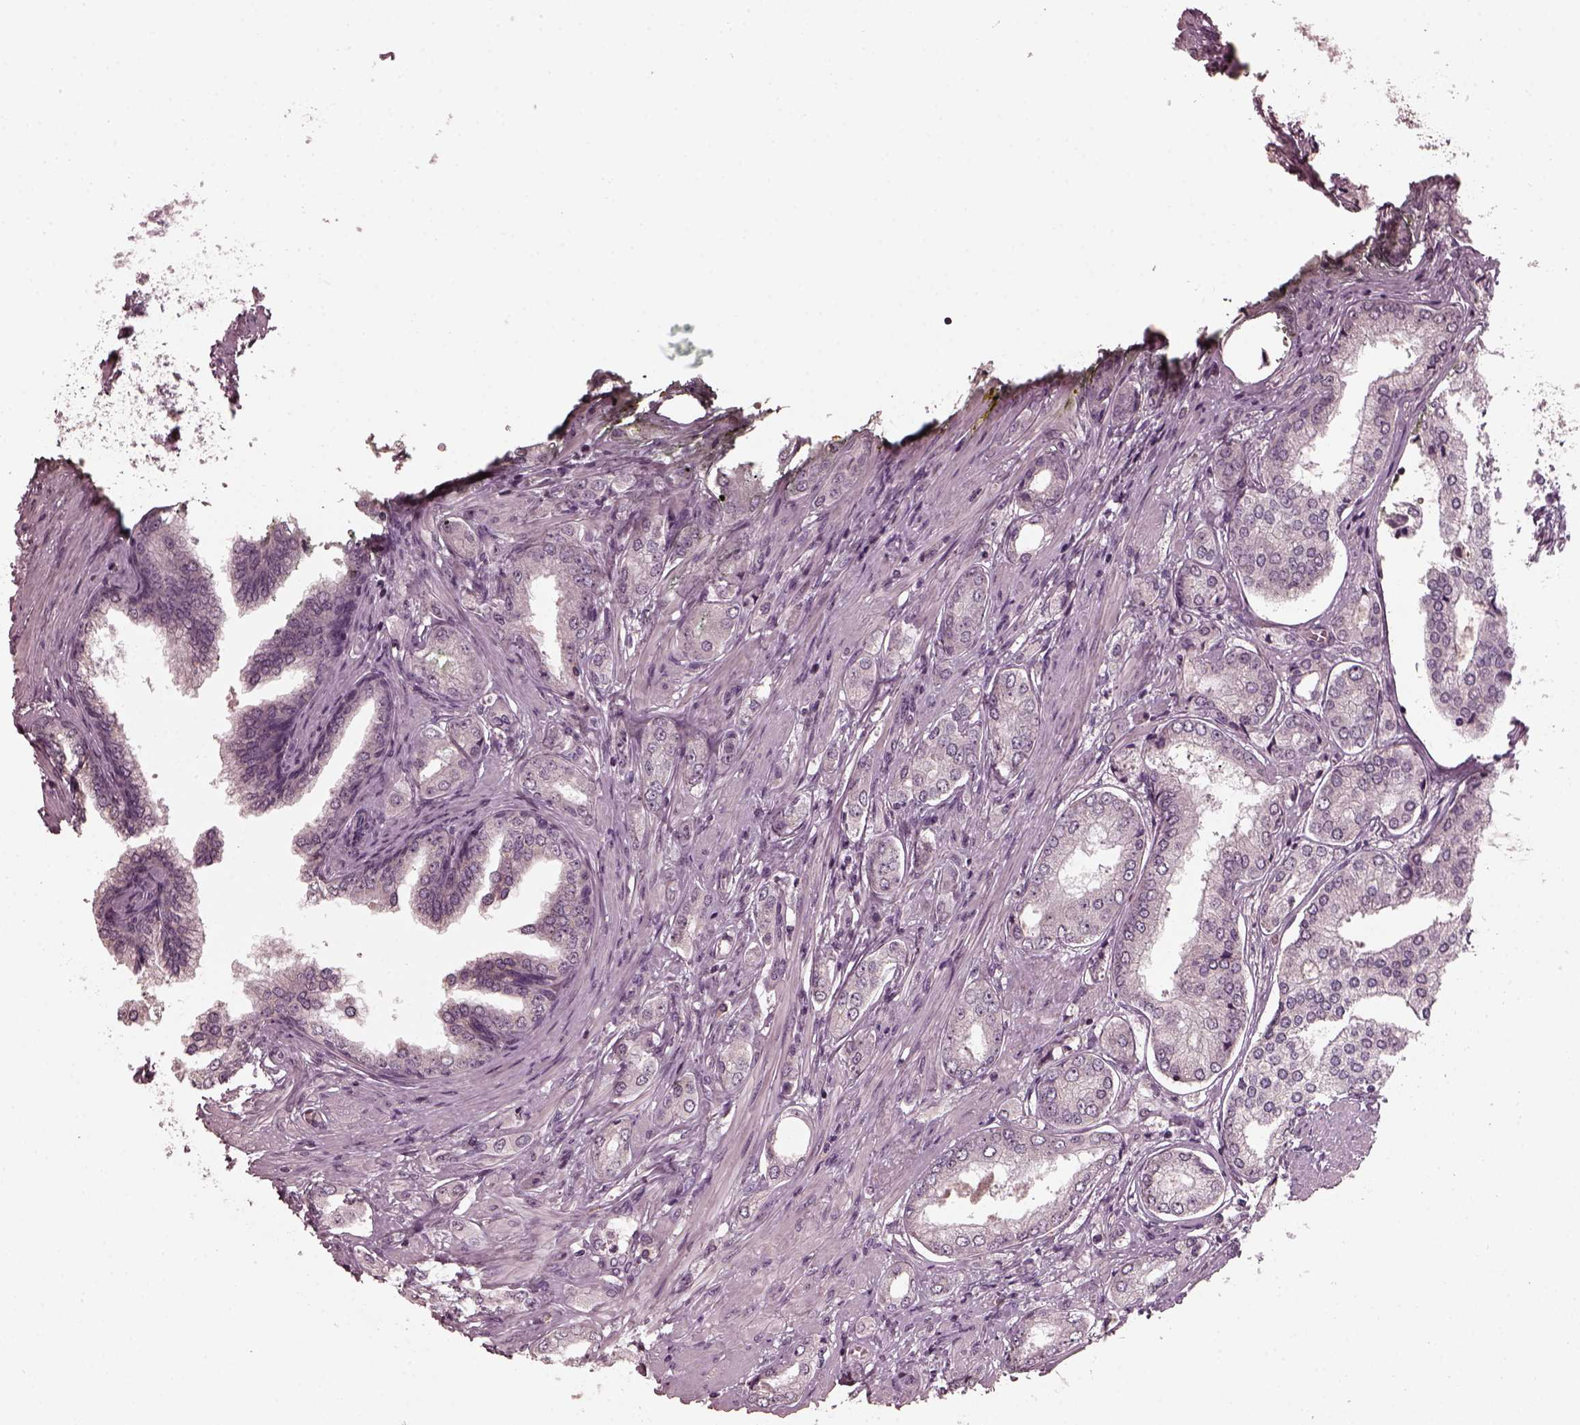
{"staining": {"intensity": "negative", "quantity": "none", "location": "none"}, "tissue": "prostate cancer", "cell_type": "Tumor cells", "image_type": "cancer", "snomed": [{"axis": "morphology", "description": "Adenocarcinoma, NOS"}, {"axis": "topography", "description": "Prostate"}], "caption": "Immunohistochemistry photomicrograph of prostate cancer (adenocarcinoma) stained for a protein (brown), which shows no expression in tumor cells.", "gene": "RCVRN", "patient": {"sex": "male", "age": 63}}